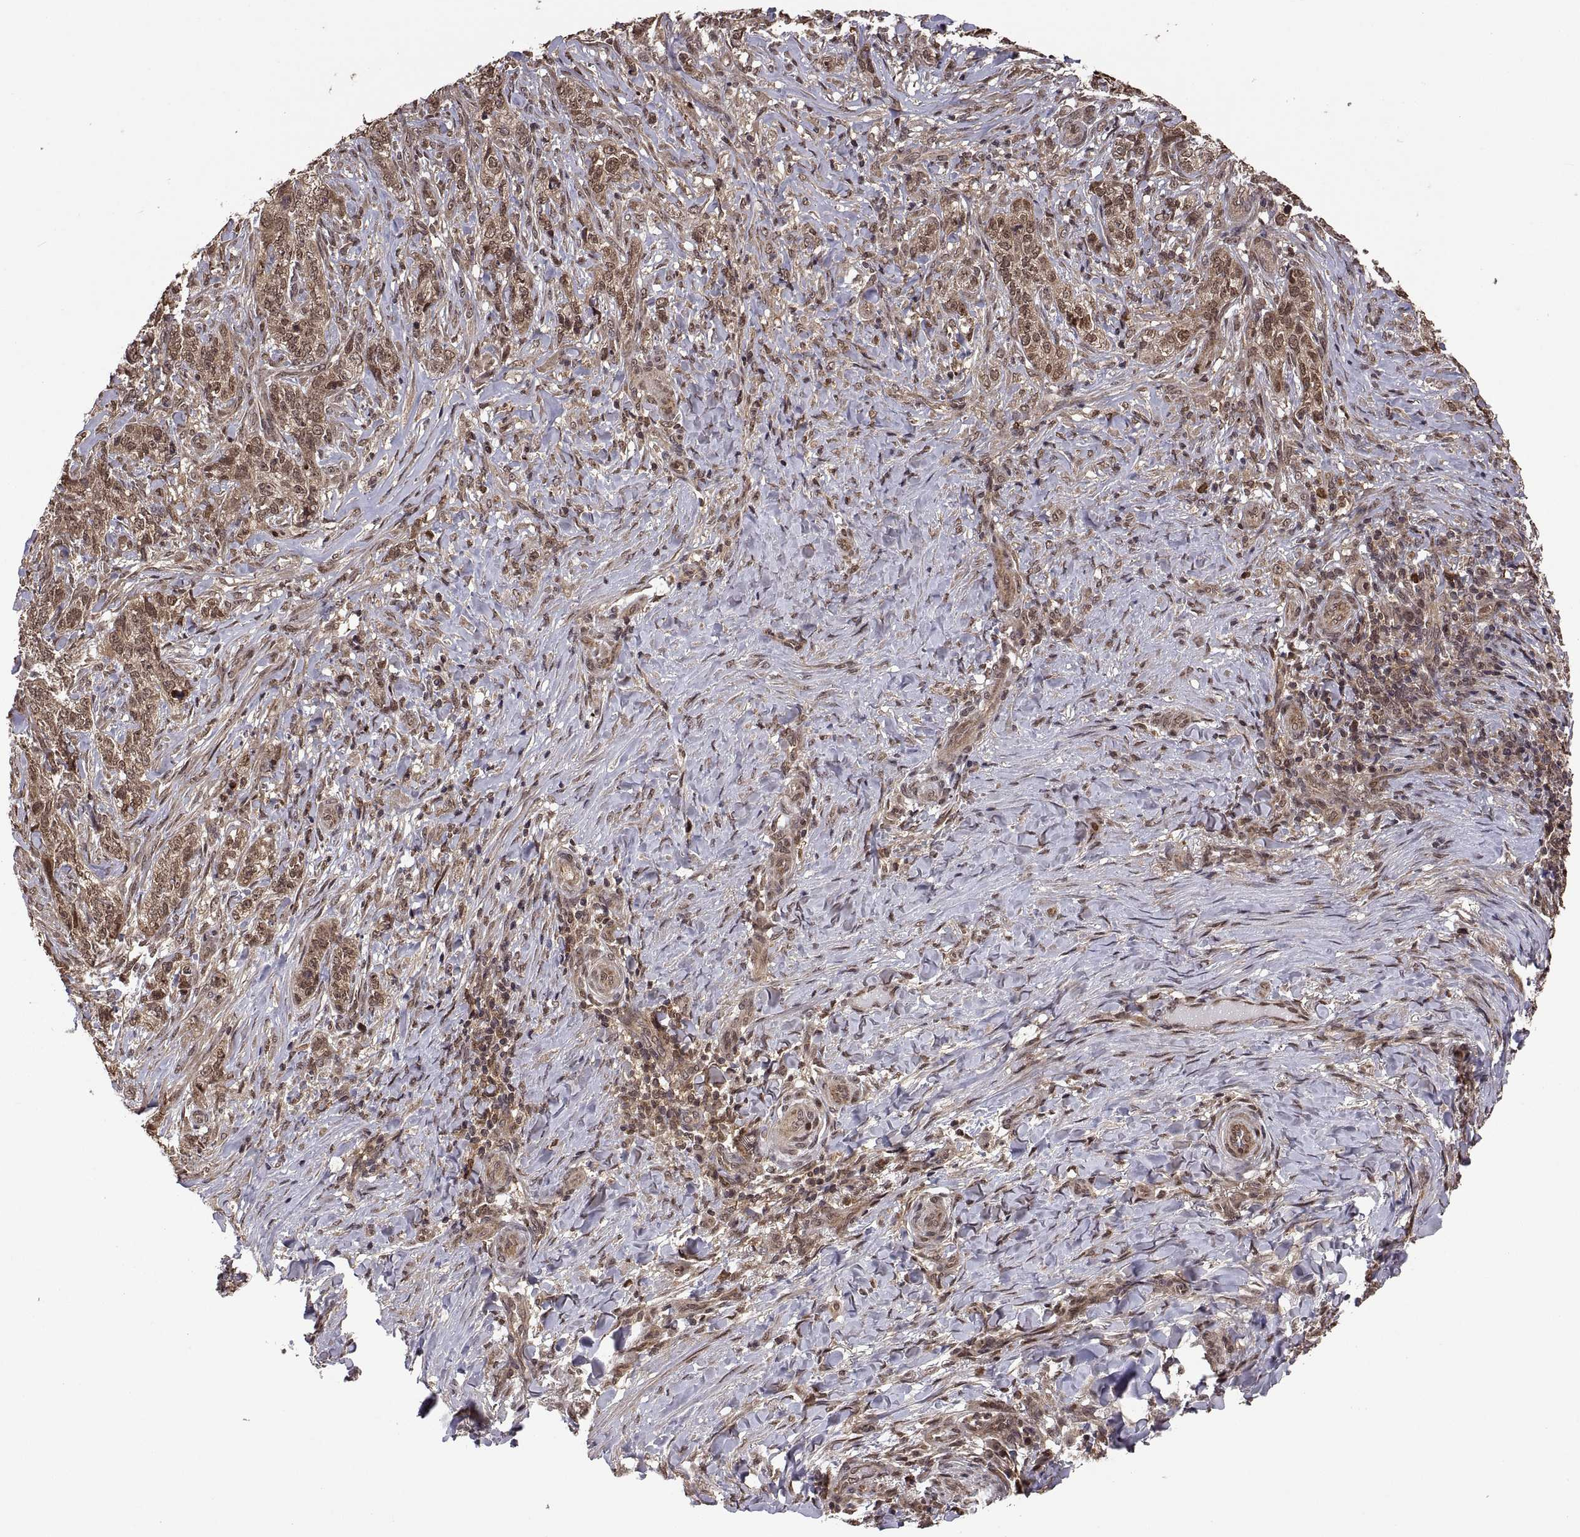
{"staining": {"intensity": "moderate", "quantity": ">75%", "location": "cytoplasmic/membranous,nuclear"}, "tissue": "skin cancer", "cell_type": "Tumor cells", "image_type": "cancer", "snomed": [{"axis": "morphology", "description": "Basal cell carcinoma"}, {"axis": "topography", "description": "Skin"}], "caption": "Skin basal cell carcinoma tissue demonstrates moderate cytoplasmic/membranous and nuclear staining in about >75% of tumor cells", "gene": "ZNRF2", "patient": {"sex": "female", "age": 69}}